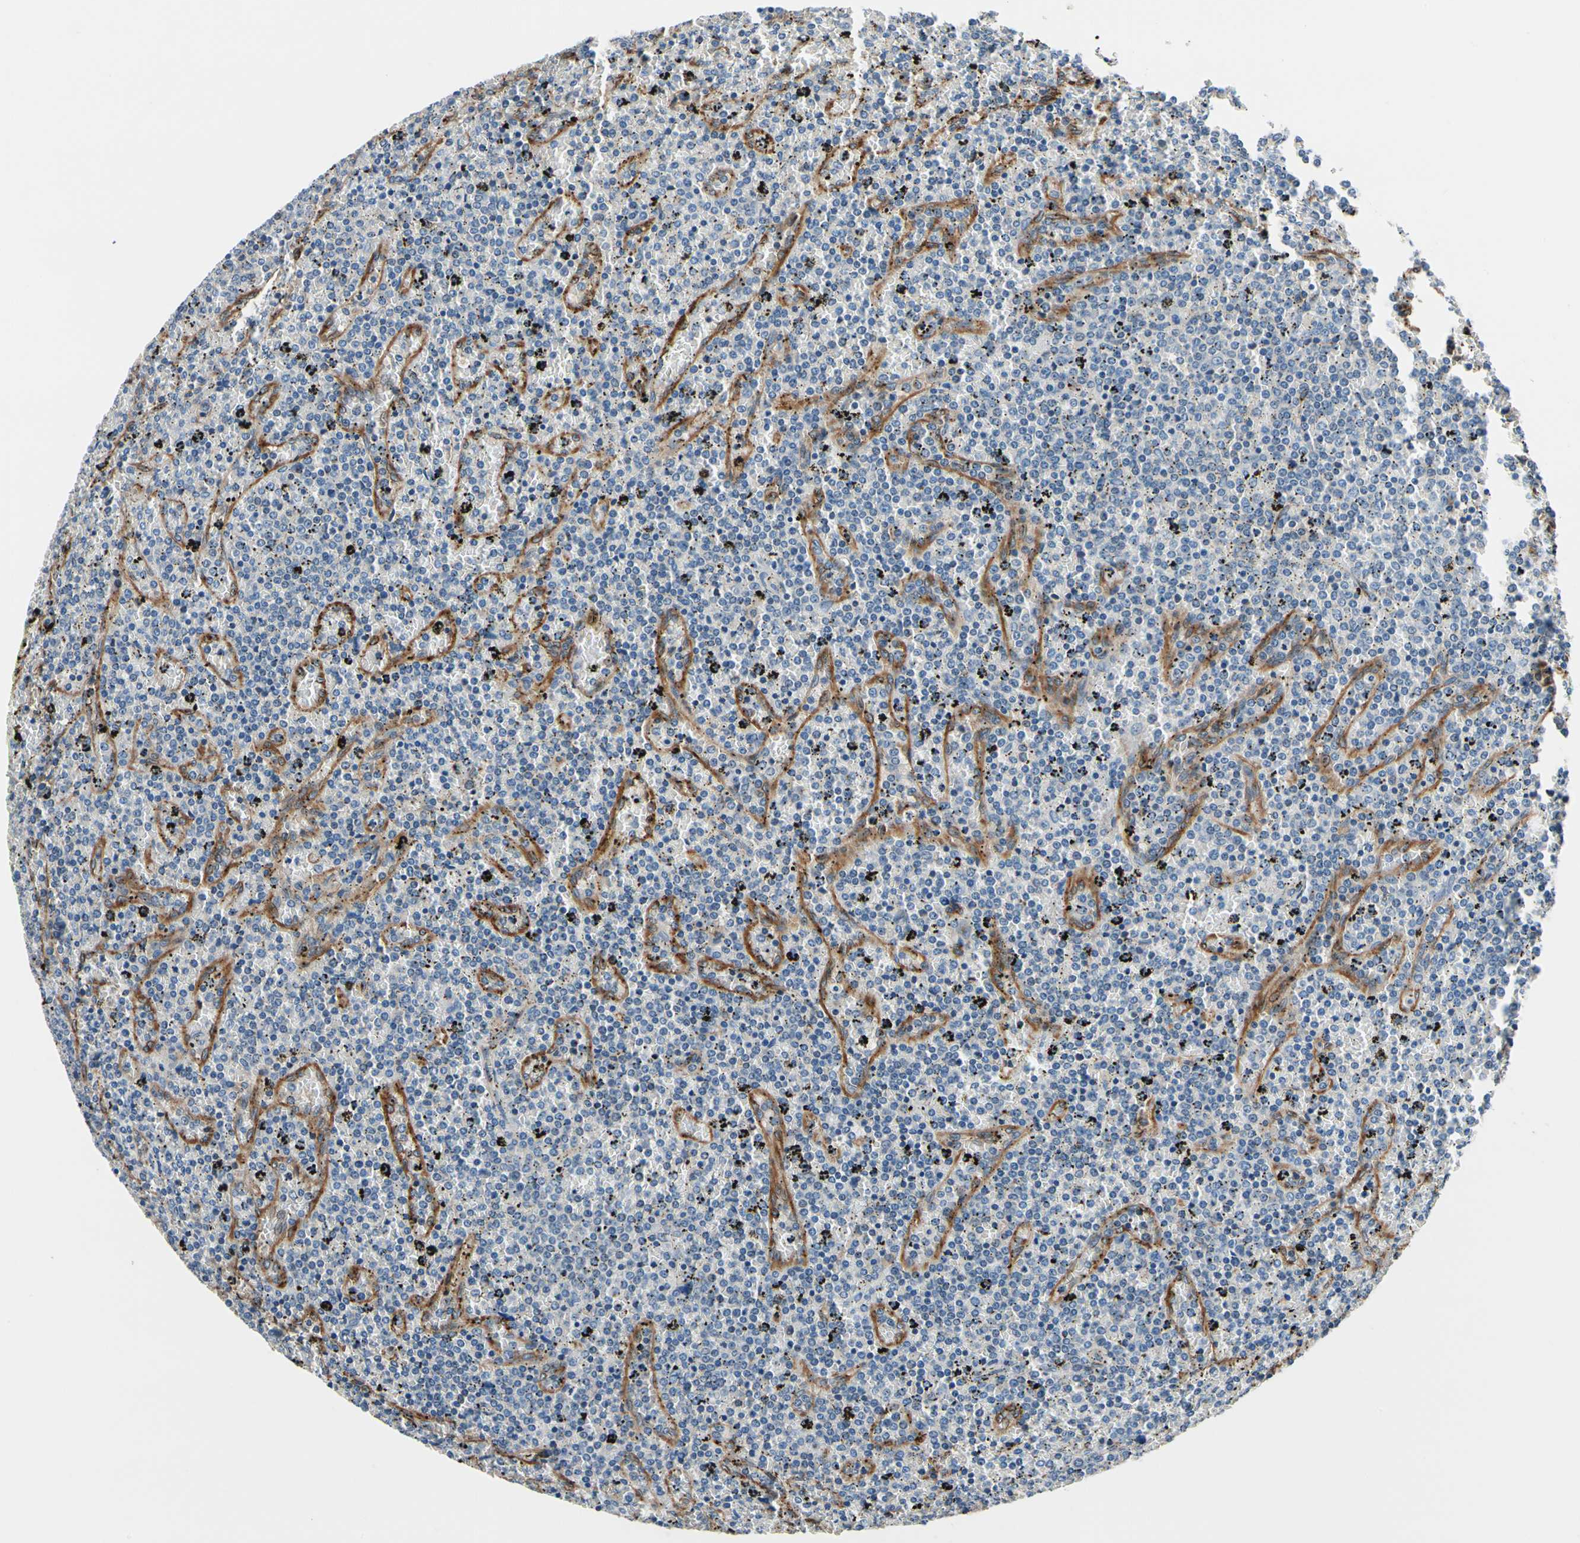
{"staining": {"intensity": "negative", "quantity": "none", "location": "none"}, "tissue": "lymphoma", "cell_type": "Tumor cells", "image_type": "cancer", "snomed": [{"axis": "morphology", "description": "Malignant lymphoma, non-Hodgkin's type, Low grade"}, {"axis": "topography", "description": "Spleen"}], "caption": "DAB immunohistochemical staining of malignant lymphoma, non-Hodgkin's type (low-grade) displays no significant expression in tumor cells.", "gene": "PRKAR2B", "patient": {"sex": "female", "age": 77}}